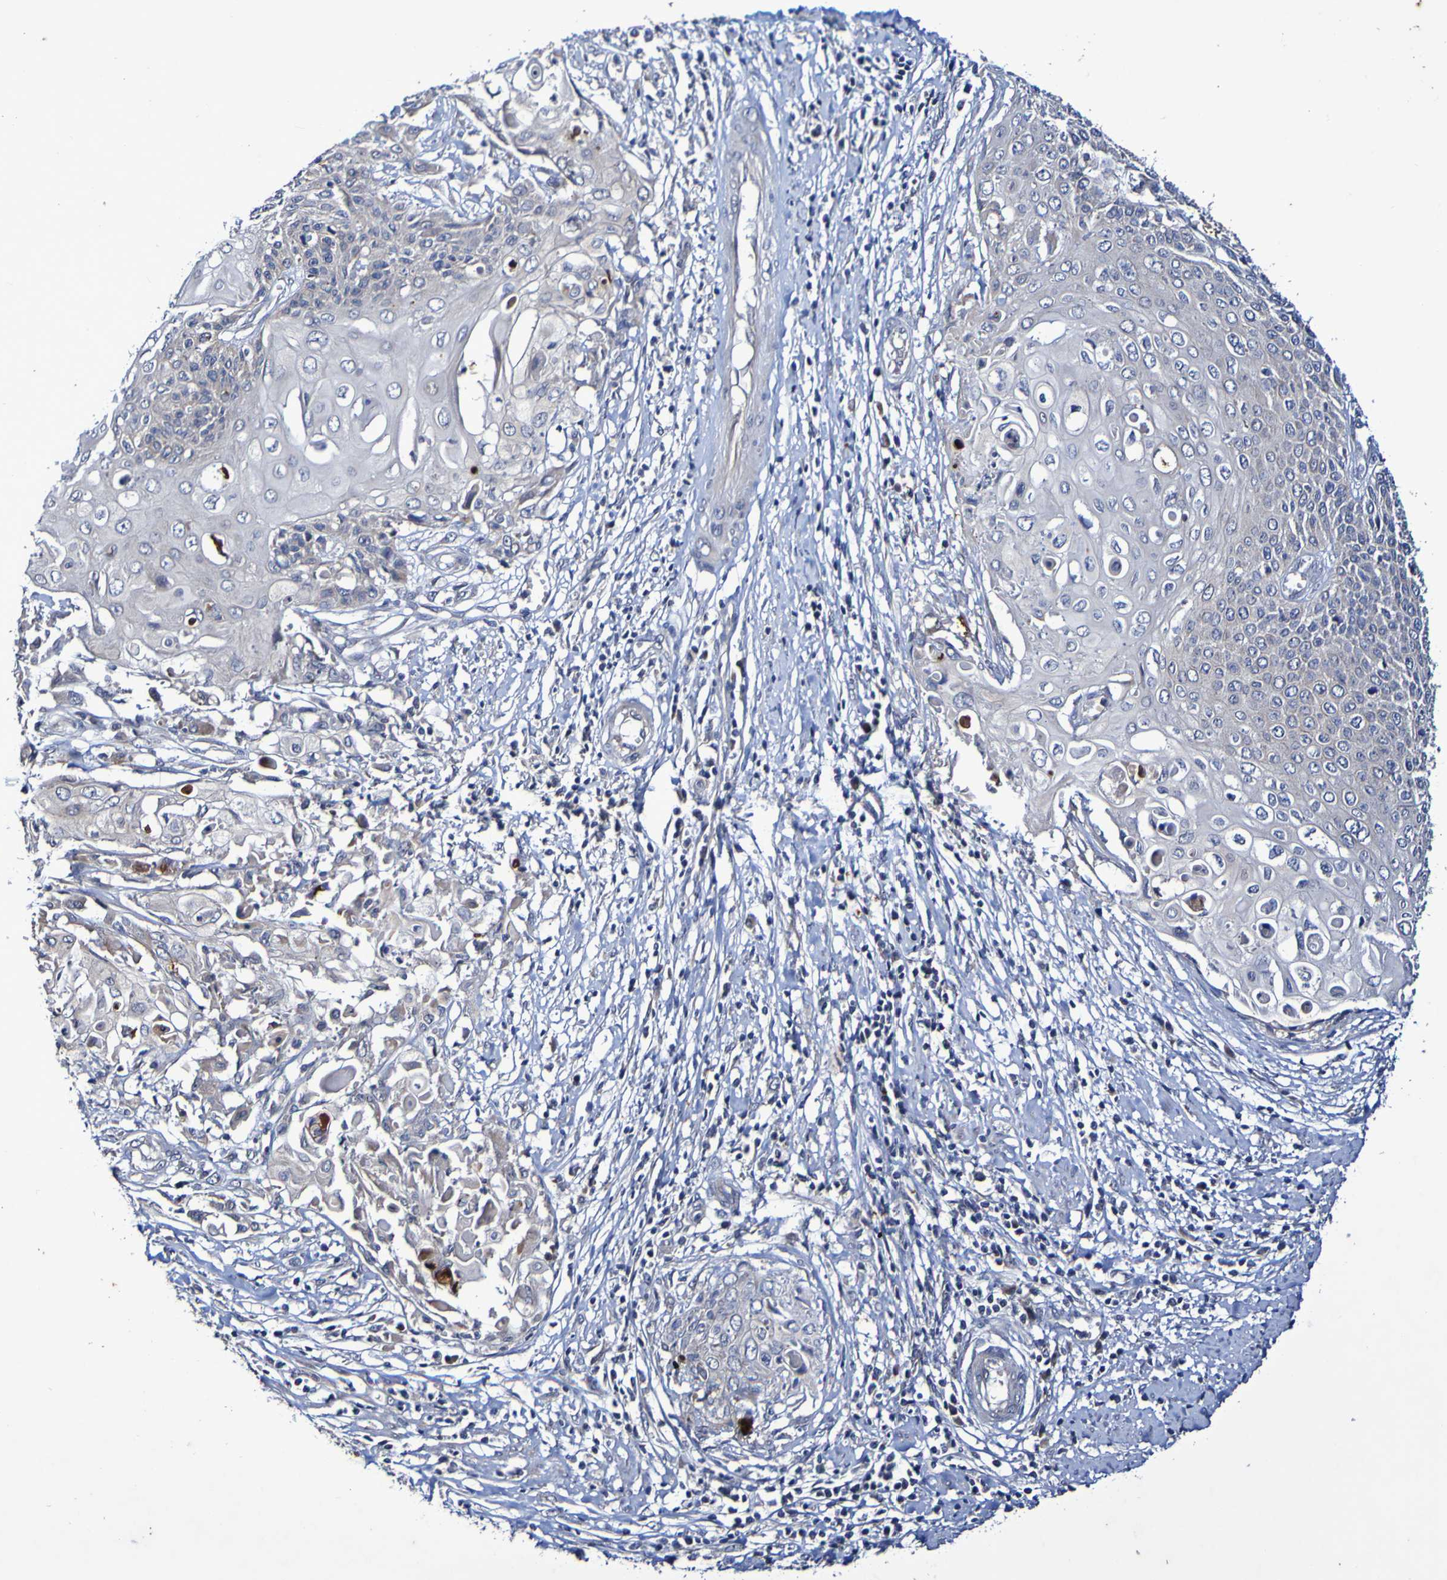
{"staining": {"intensity": "weak", "quantity": "<25%", "location": "cytoplasmic/membranous"}, "tissue": "cervical cancer", "cell_type": "Tumor cells", "image_type": "cancer", "snomed": [{"axis": "morphology", "description": "Squamous cell carcinoma, NOS"}, {"axis": "topography", "description": "Cervix"}], "caption": "Tumor cells show no significant protein expression in cervical cancer (squamous cell carcinoma).", "gene": "PTP4A2", "patient": {"sex": "female", "age": 39}}